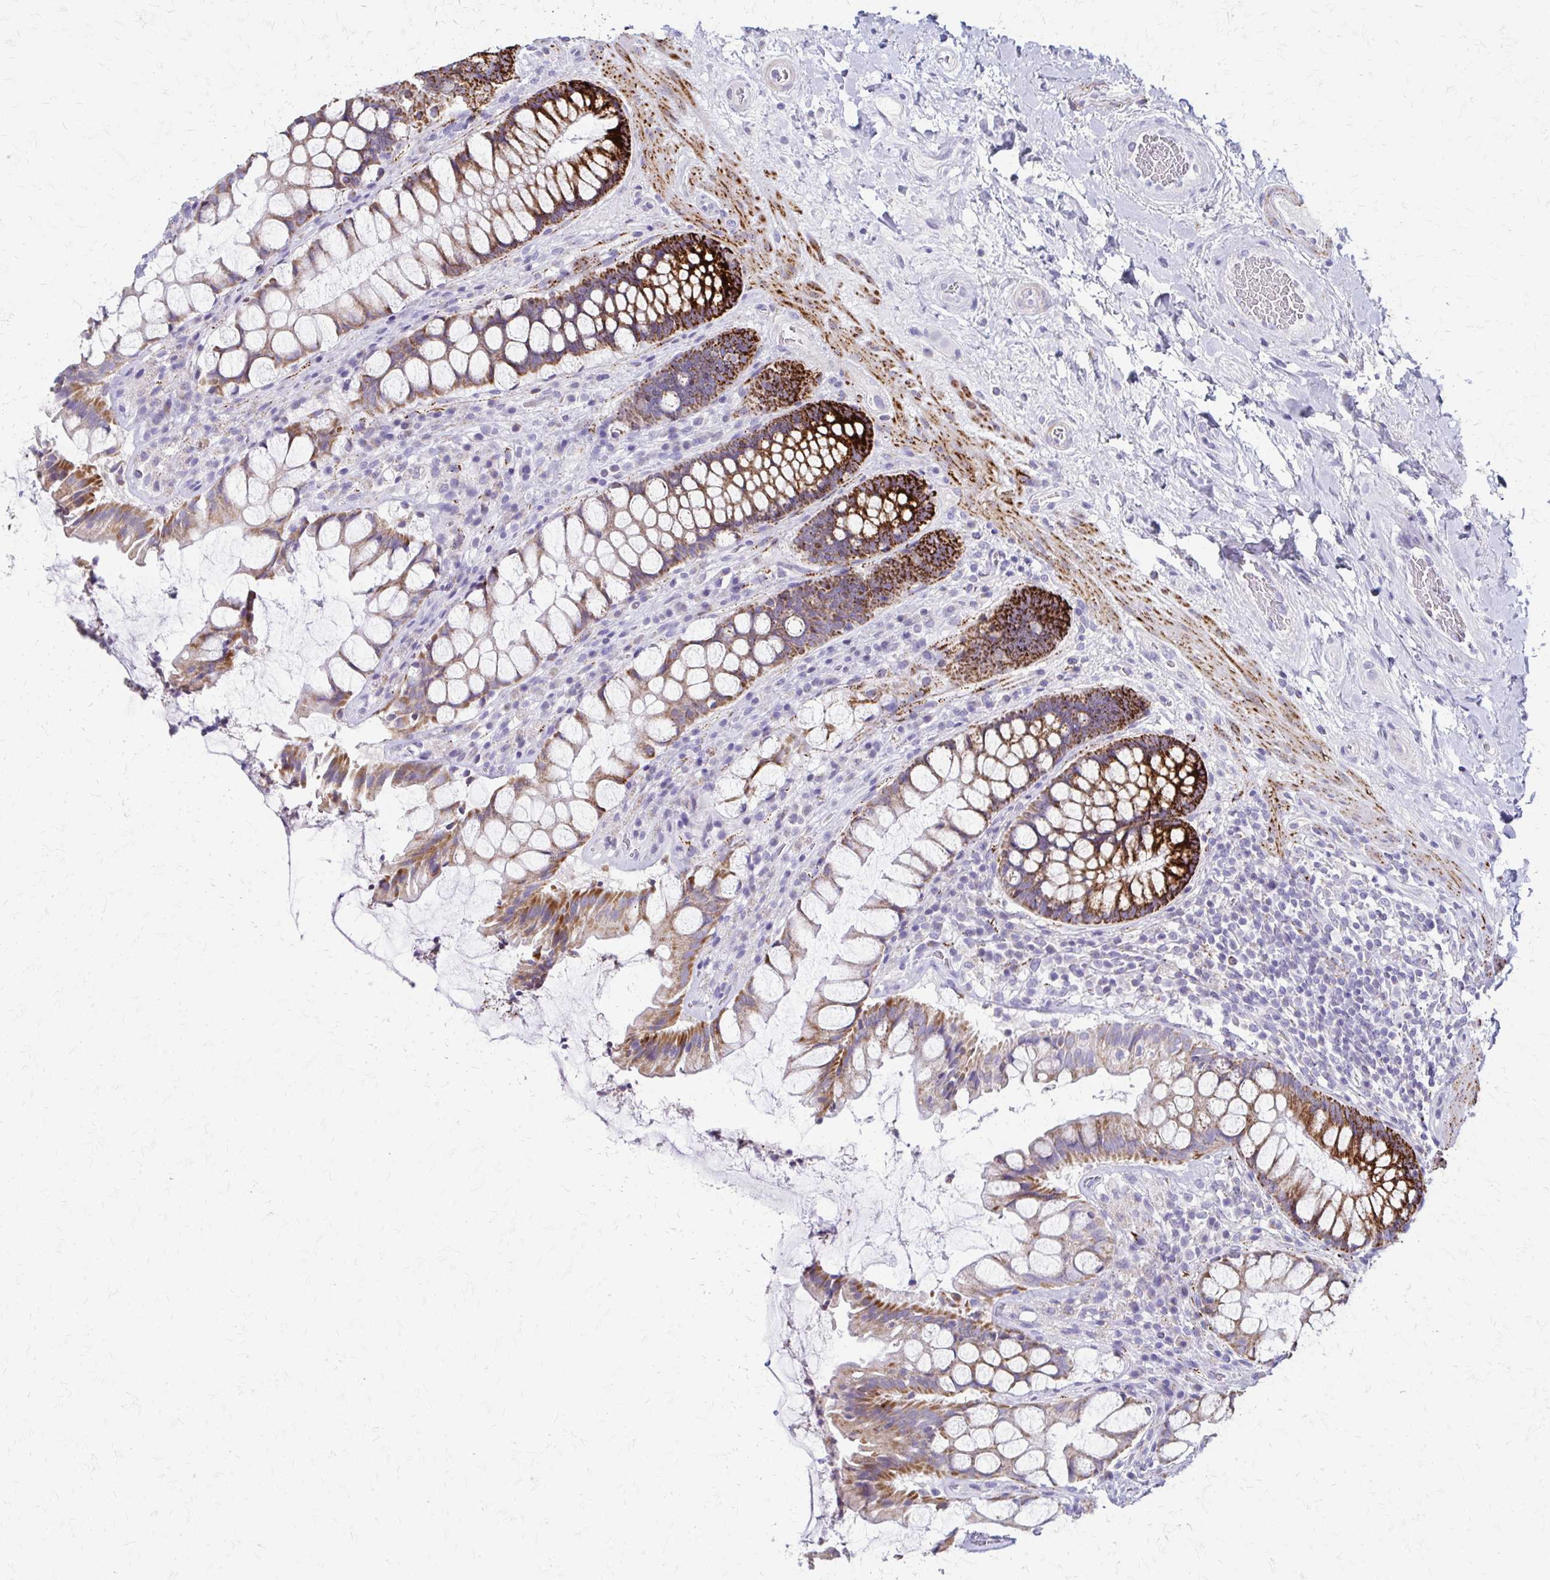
{"staining": {"intensity": "strong", "quantity": "25%-75%", "location": "cytoplasmic/membranous"}, "tissue": "rectum", "cell_type": "Glandular cells", "image_type": "normal", "snomed": [{"axis": "morphology", "description": "Normal tissue, NOS"}, {"axis": "topography", "description": "Rectum"}], "caption": "Immunohistochemical staining of benign human rectum reveals strong cytoplasmic/membranous protein staining in about 25%-75% of glandular cells. (DAB IHC with brightfield microscopy, high magnification).", "gene": "ZSCAN5B", "patient": {"sex": "female", "age": 58}}